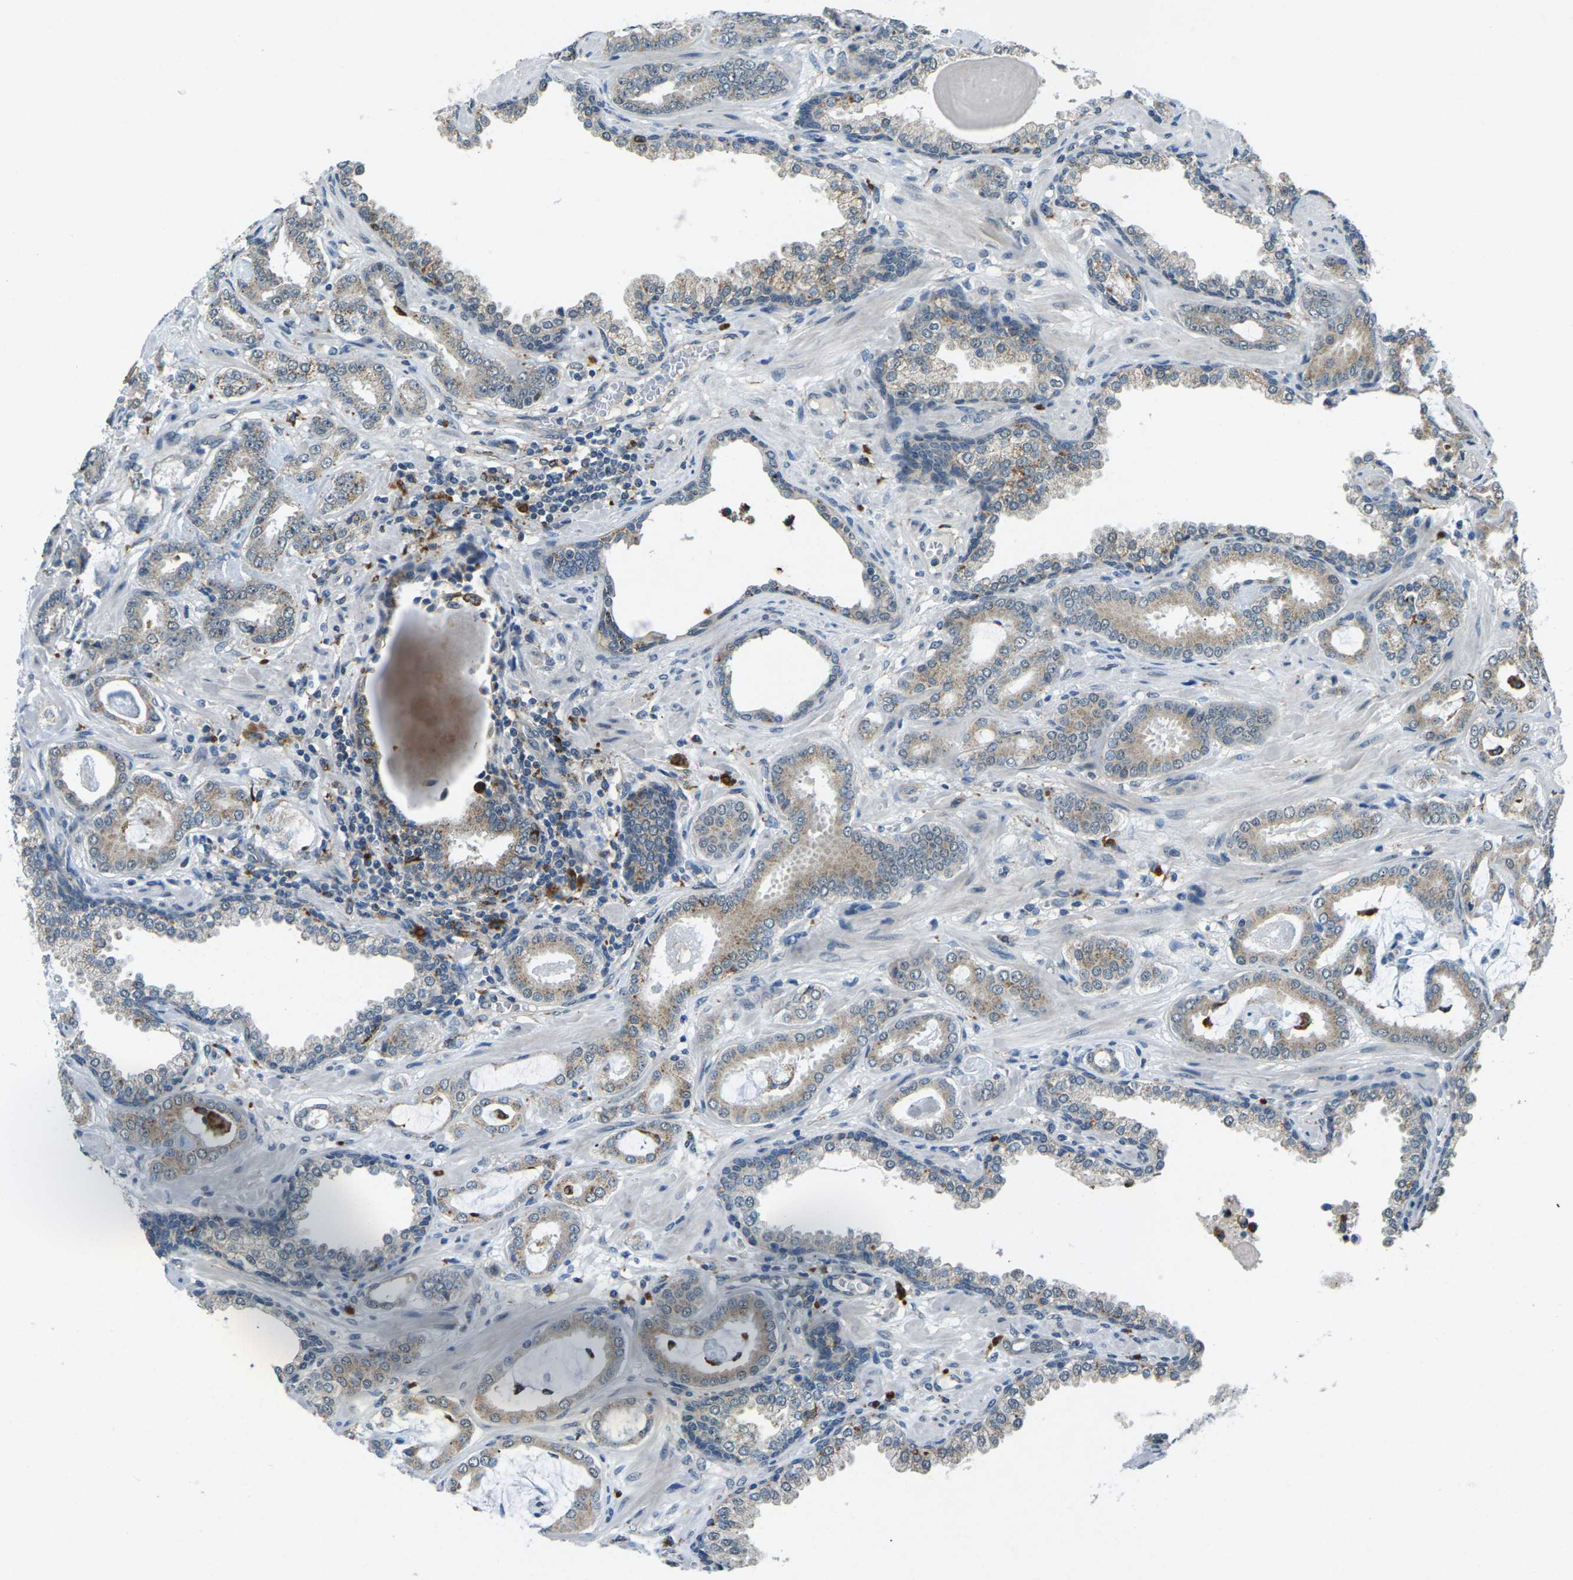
{"staining": {"intensity": "weak", "quantity": ">75%", "location": "cytoplasmic/membranous"}, "tissue": "prostate cancer", "cell_type": "Tumor cells", "image_type": "cancer", "snomed": [{"axis": "morphology", "description": "Adenocarcinoma, Low grade"}, {"axis": "topography", "description": "Prostate"}], "caption": "Immunohistochemical staining of human low-grade adenocarcinoma (prostate) demonstrates low levels of weak cytoplasmic/membranous protein positivity in about >75% of tumor cells.", "gene": "SLC31A2", "patient": {"sex": "male", "age": 53}}